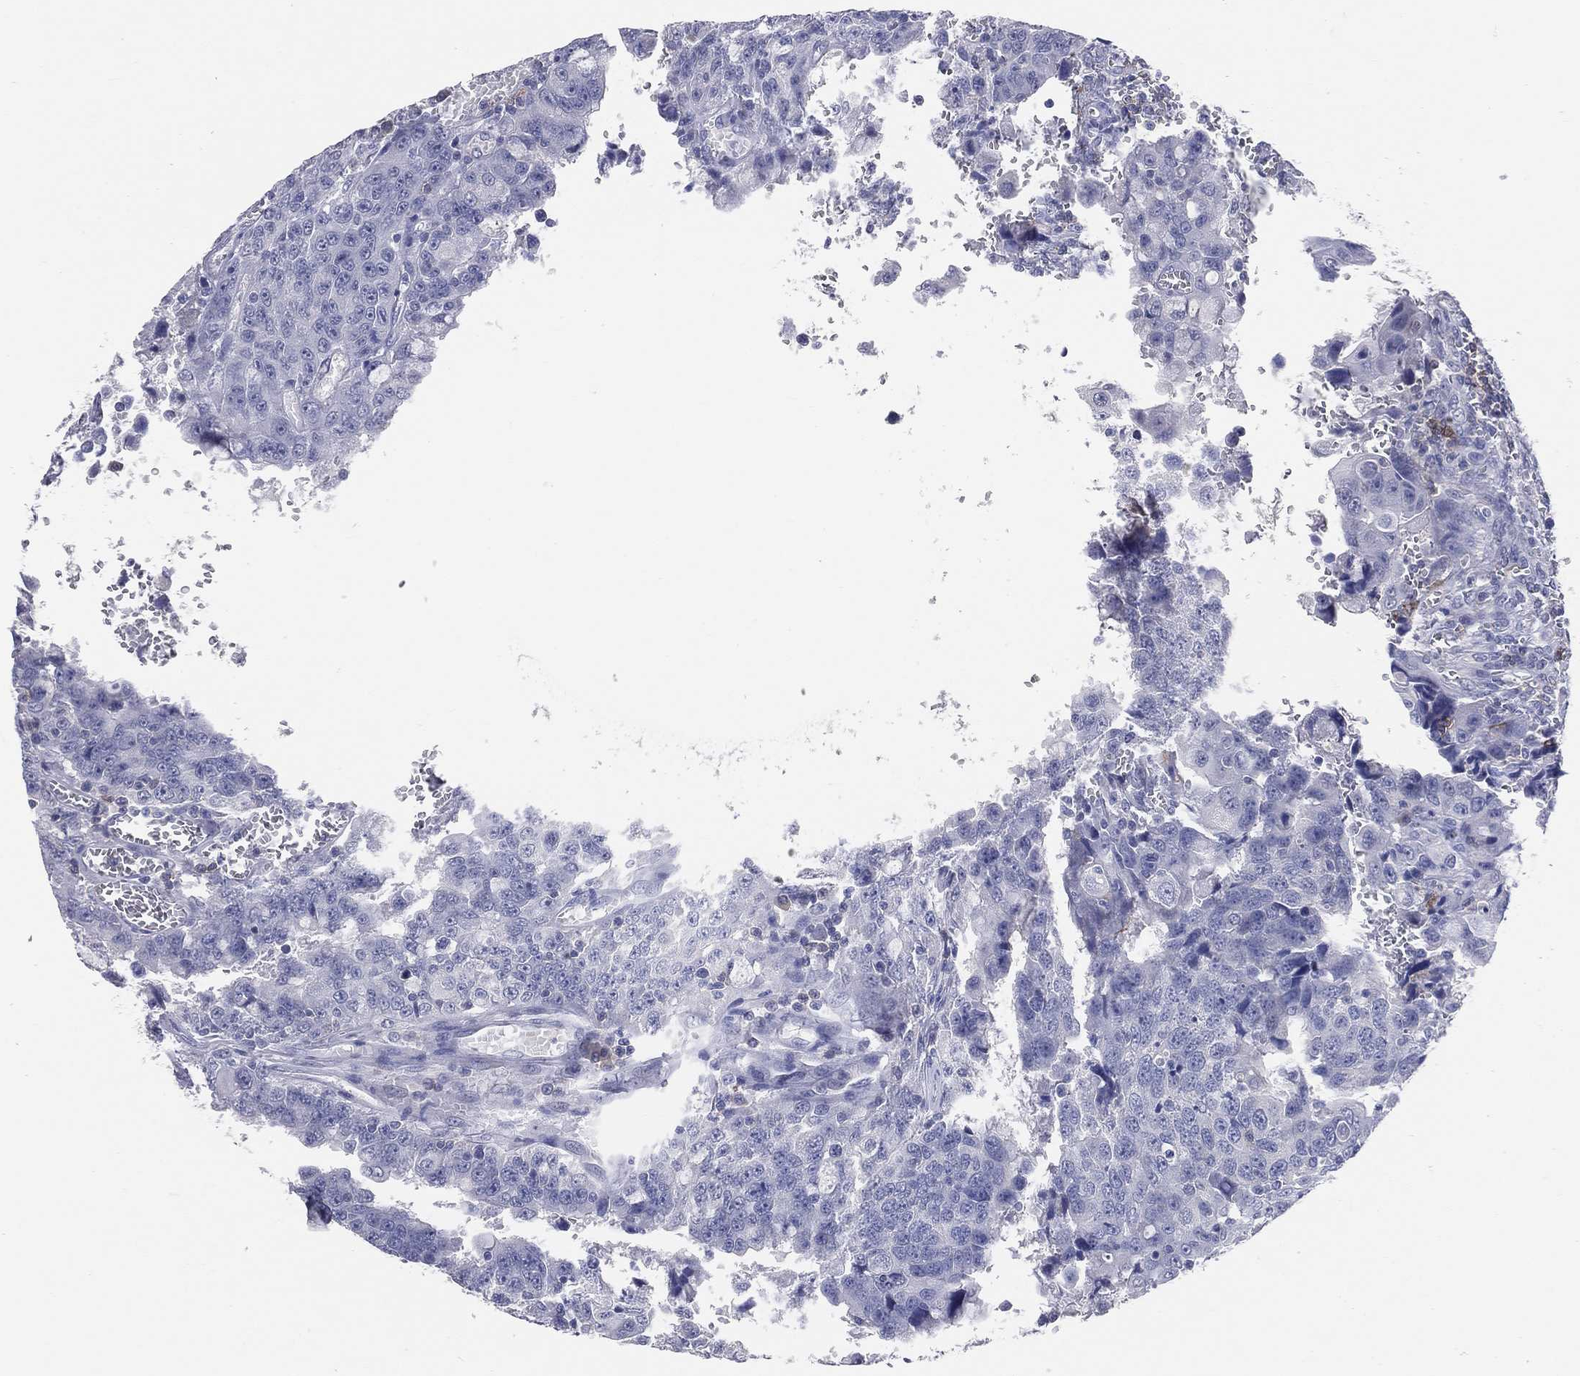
{"staining": {"intensity": "negative", "quantity": "none", "location": "none"}, "tissue": "urothelial cancer", "cell_type": "Tumor cells", "image_type": "cancer", "snomed": [{"axis": "morphology", "description": "Urothelial carcinoma, NOS"}, {"axis": "morphology", "description": "Urothelial carcinoma, High grade"}, {"axis": "topography", "description": "Urinary bladder"}], "caption": "Photomicrograph shows no protein staining in tumor cells of urothelial cancer tissue.", "gene": "LAT", "patient": {"sex": "female", "age": 73}}